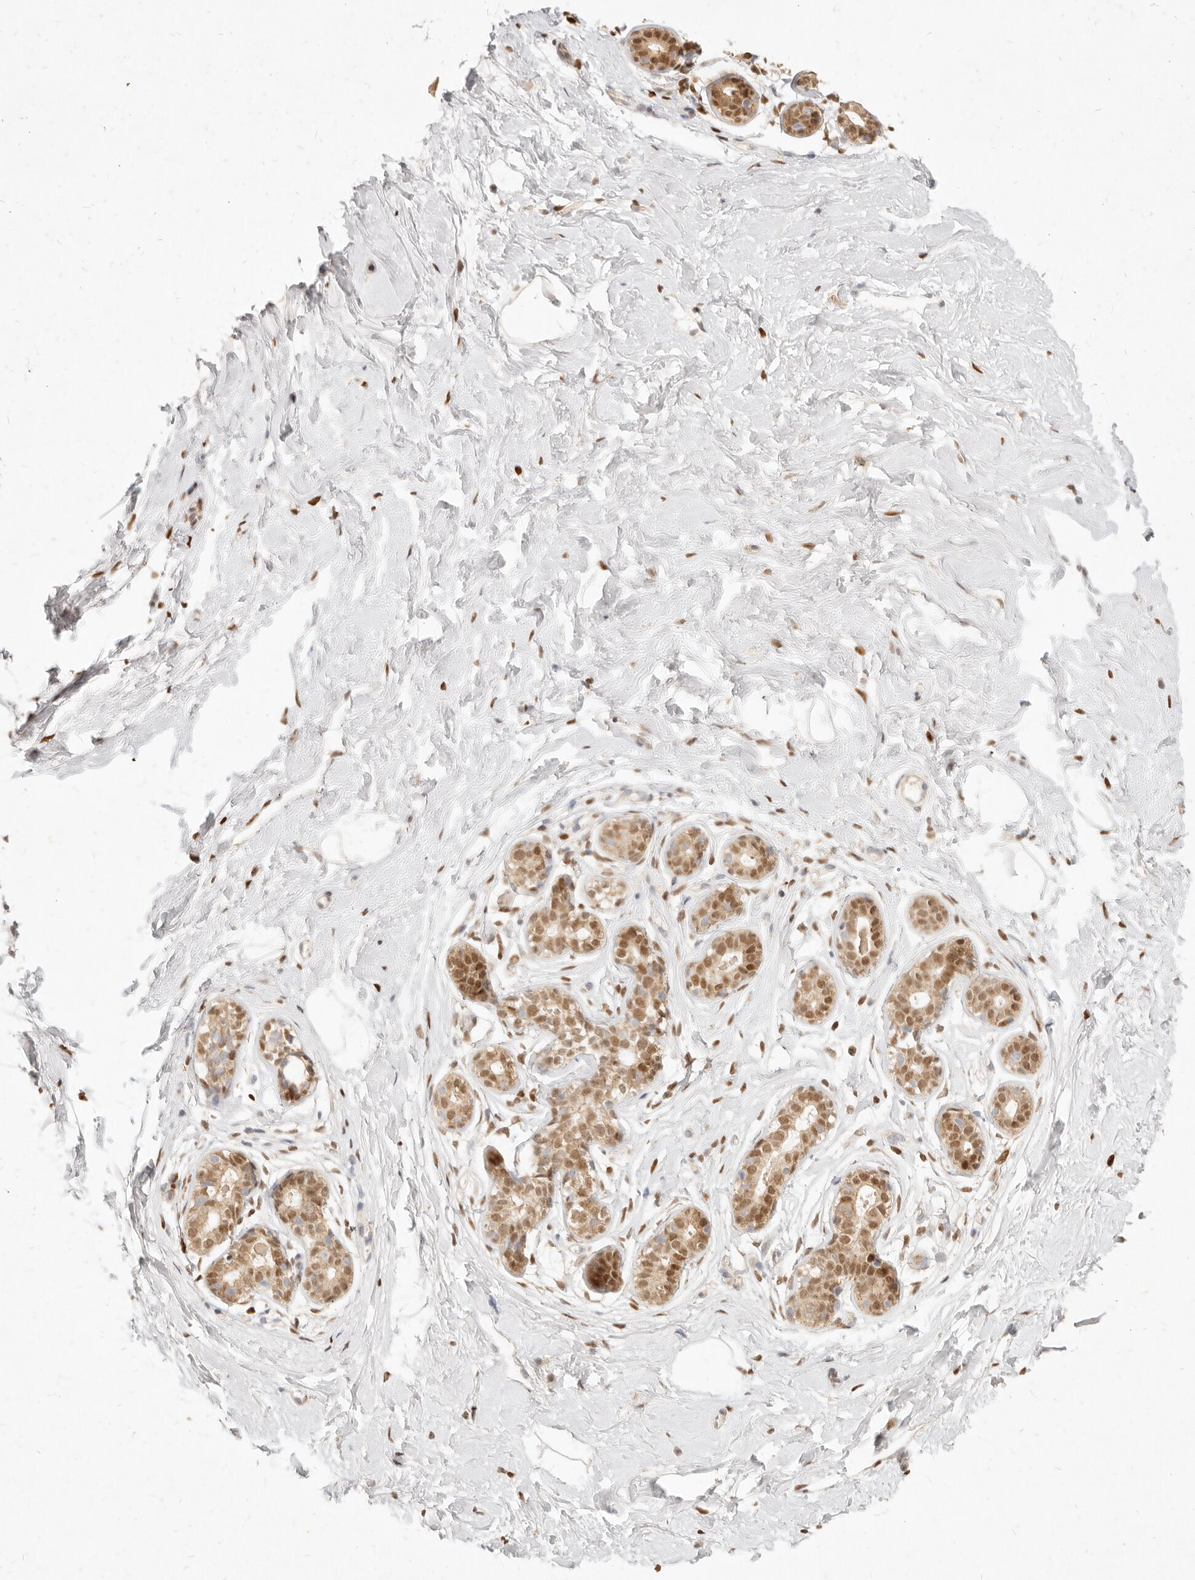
{"staining": {"intensity": "negative", "quantity": "none", "location": "none"}, "tissue": "breast", "cell_type": "Adipocytes", "image_type": "normal", "snomed": [{"axis": "morphology", "description": "Normal tissue, NOS"}, {"axis": "morphology", "description": "Adenoma, NOS"}, {"axis": "topography", "description": "Breast"}], "caption": "DAB immunohistochemical staining of normal breast exhibits no significant positivity in adipocytes.", "gene": "ASCL3", "patient": {"sex": "female", "age": 23}}